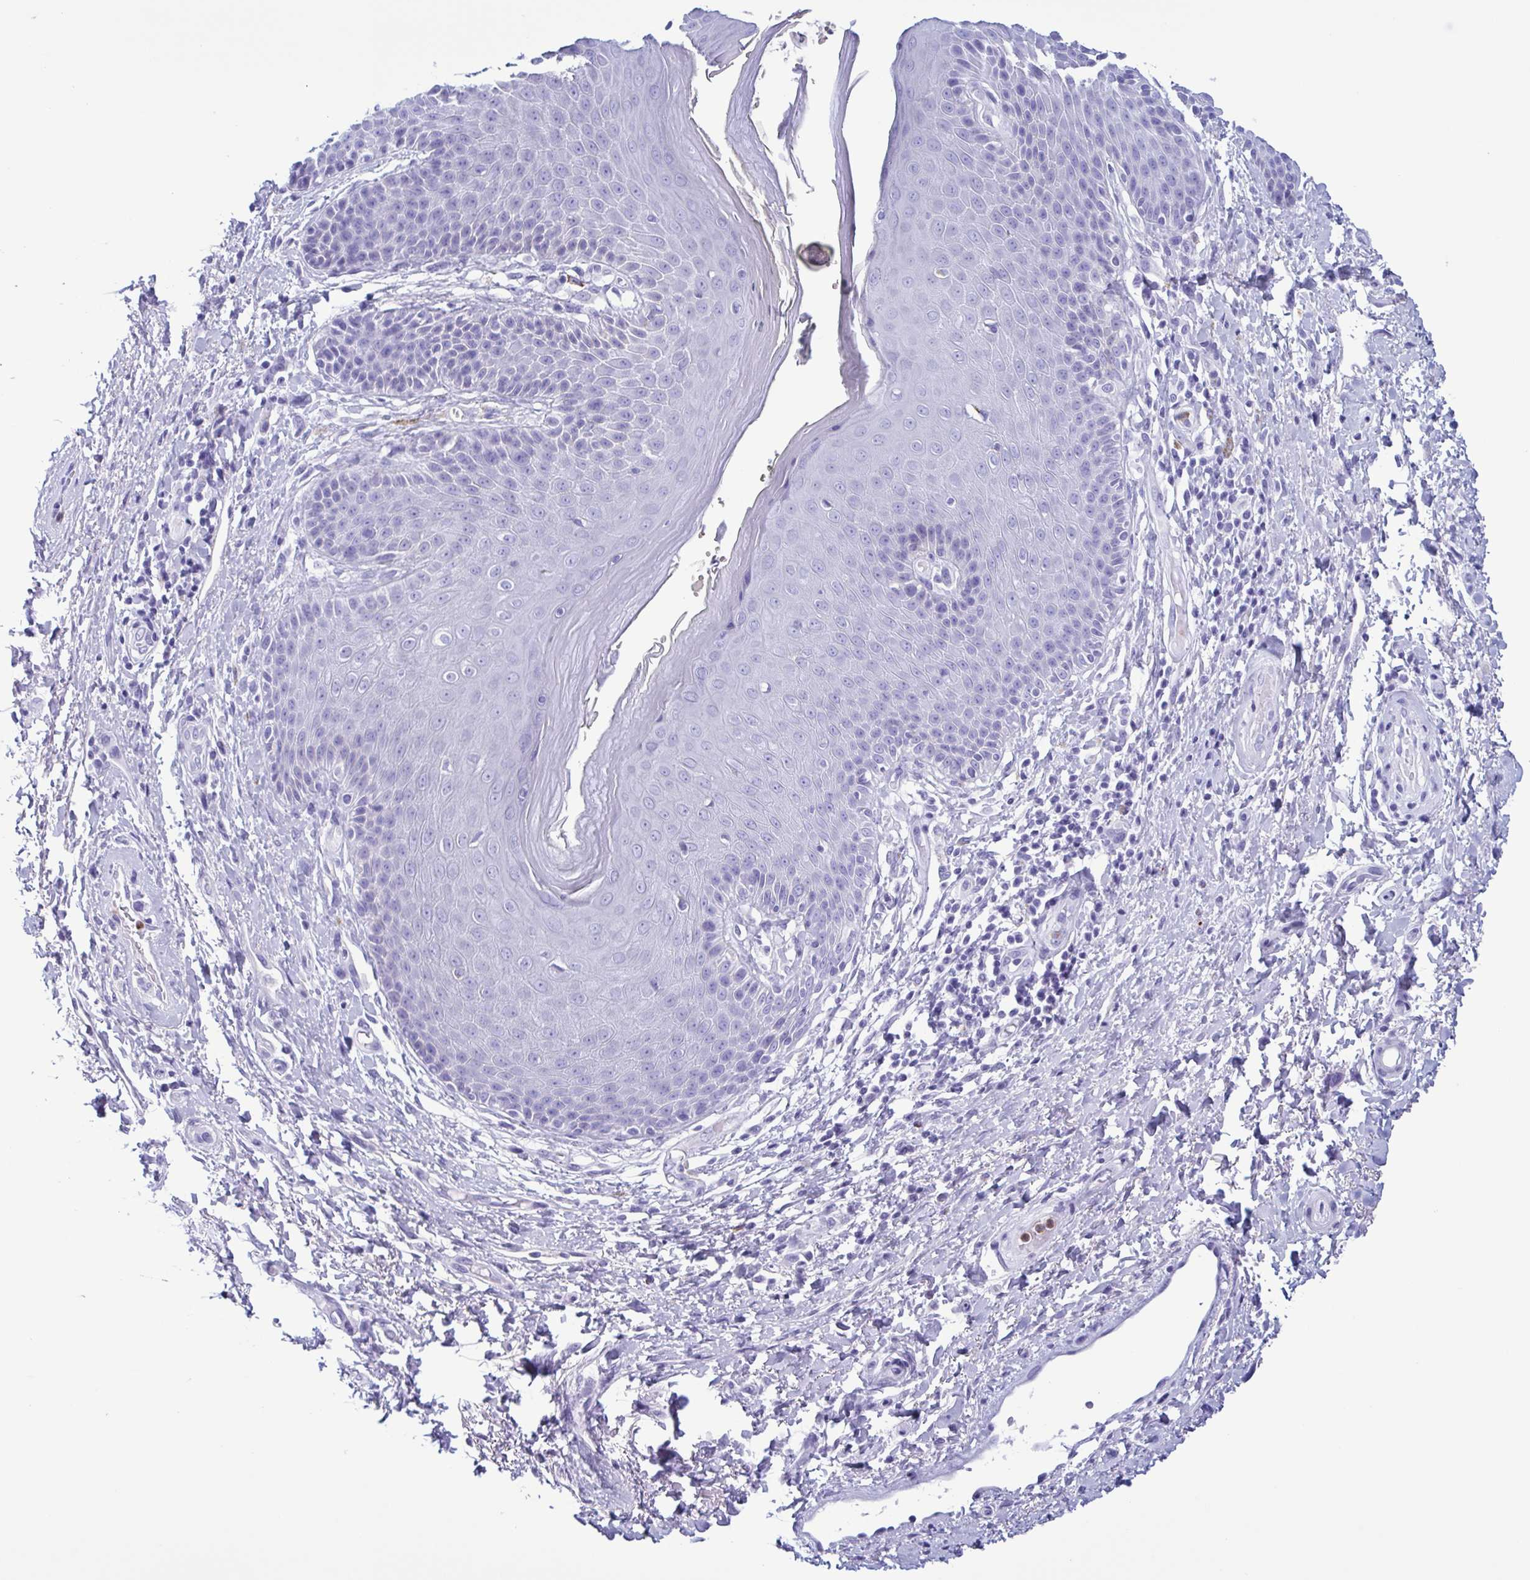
{"staining": {"intensity": "negative", "quantity": "none", "location": "none"}, "tissue": "skin", "cell_type": "Epidermal cells", "image_type": "normal", "snomed": [{"axis": "morphology", "description": "Normal tissue, NOS"}, {"axis": "topography", "description": "Anal"}, {"axis": "topography", "description": "Peripheral nerve tissue"}], "caption": "Immunohistochemical staining of normal human skin exhibits no significant expression in epidermal cells. Nuclei are stained in blue.", "gene": "LTF", "patient": {"sex": "male", "age": 51}}